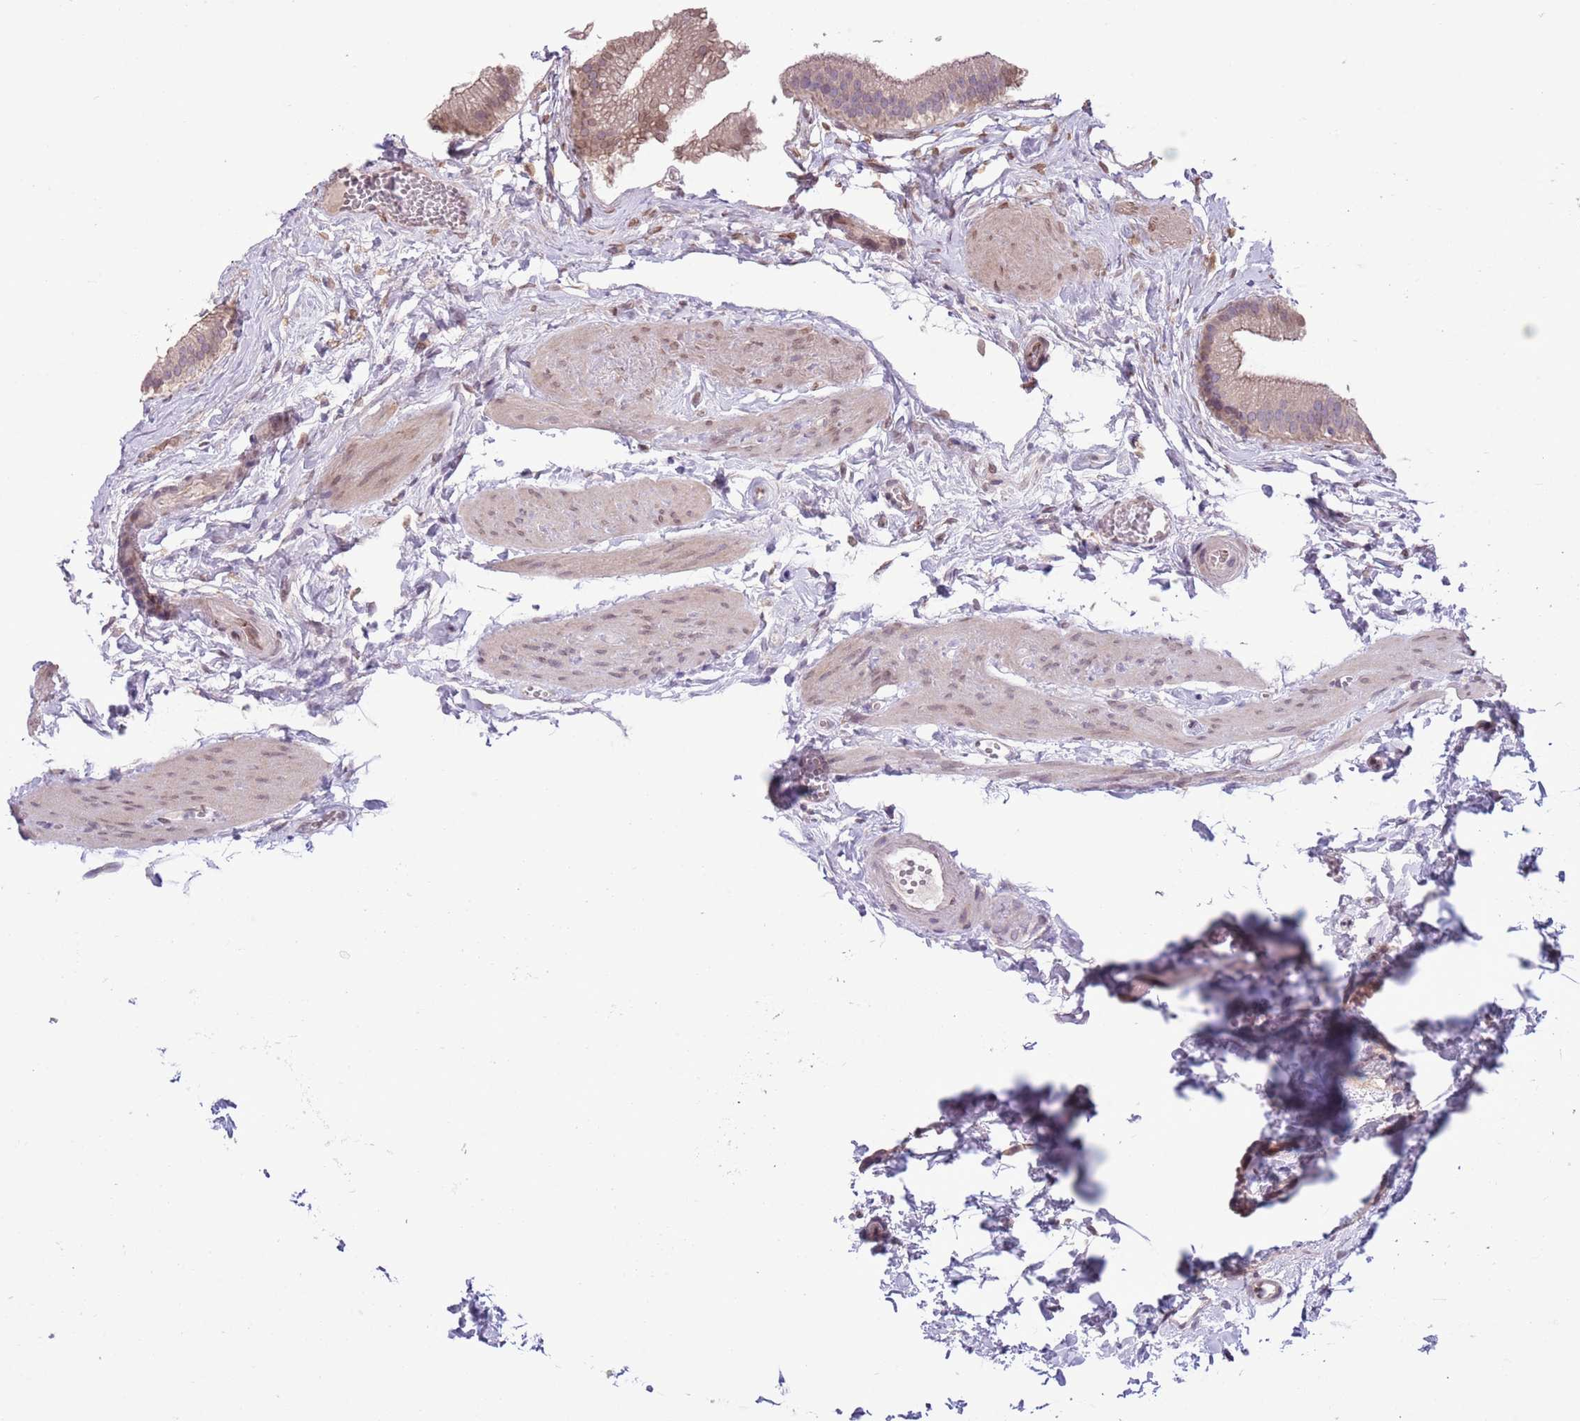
{"staining": {"intensity": "weak", "quantity": "<25%", "location": "cytoplasmic/membranous,nuclear"}, "tissue": "gallbladder", "cell_type": "Glandular cells", "image_type": "normal", "snomed": [{"axis": "morphology", "description": "Normal tissue, NOS"}, {"axis": "topography", "description": "Gallbladder"}], "caption": "The immunohistochemistry (IHC) photomicrograph has no significant staining in glandular cells of gallbladder. Brightfield microscopy of immunohistochemistry stained with DAB (3,3'-diaminobenzidine) (brown) and hematoxylin (blue), captured at high magnification.", "gene": "CCND2", "patient": {"sex": "female", "age": 54}}